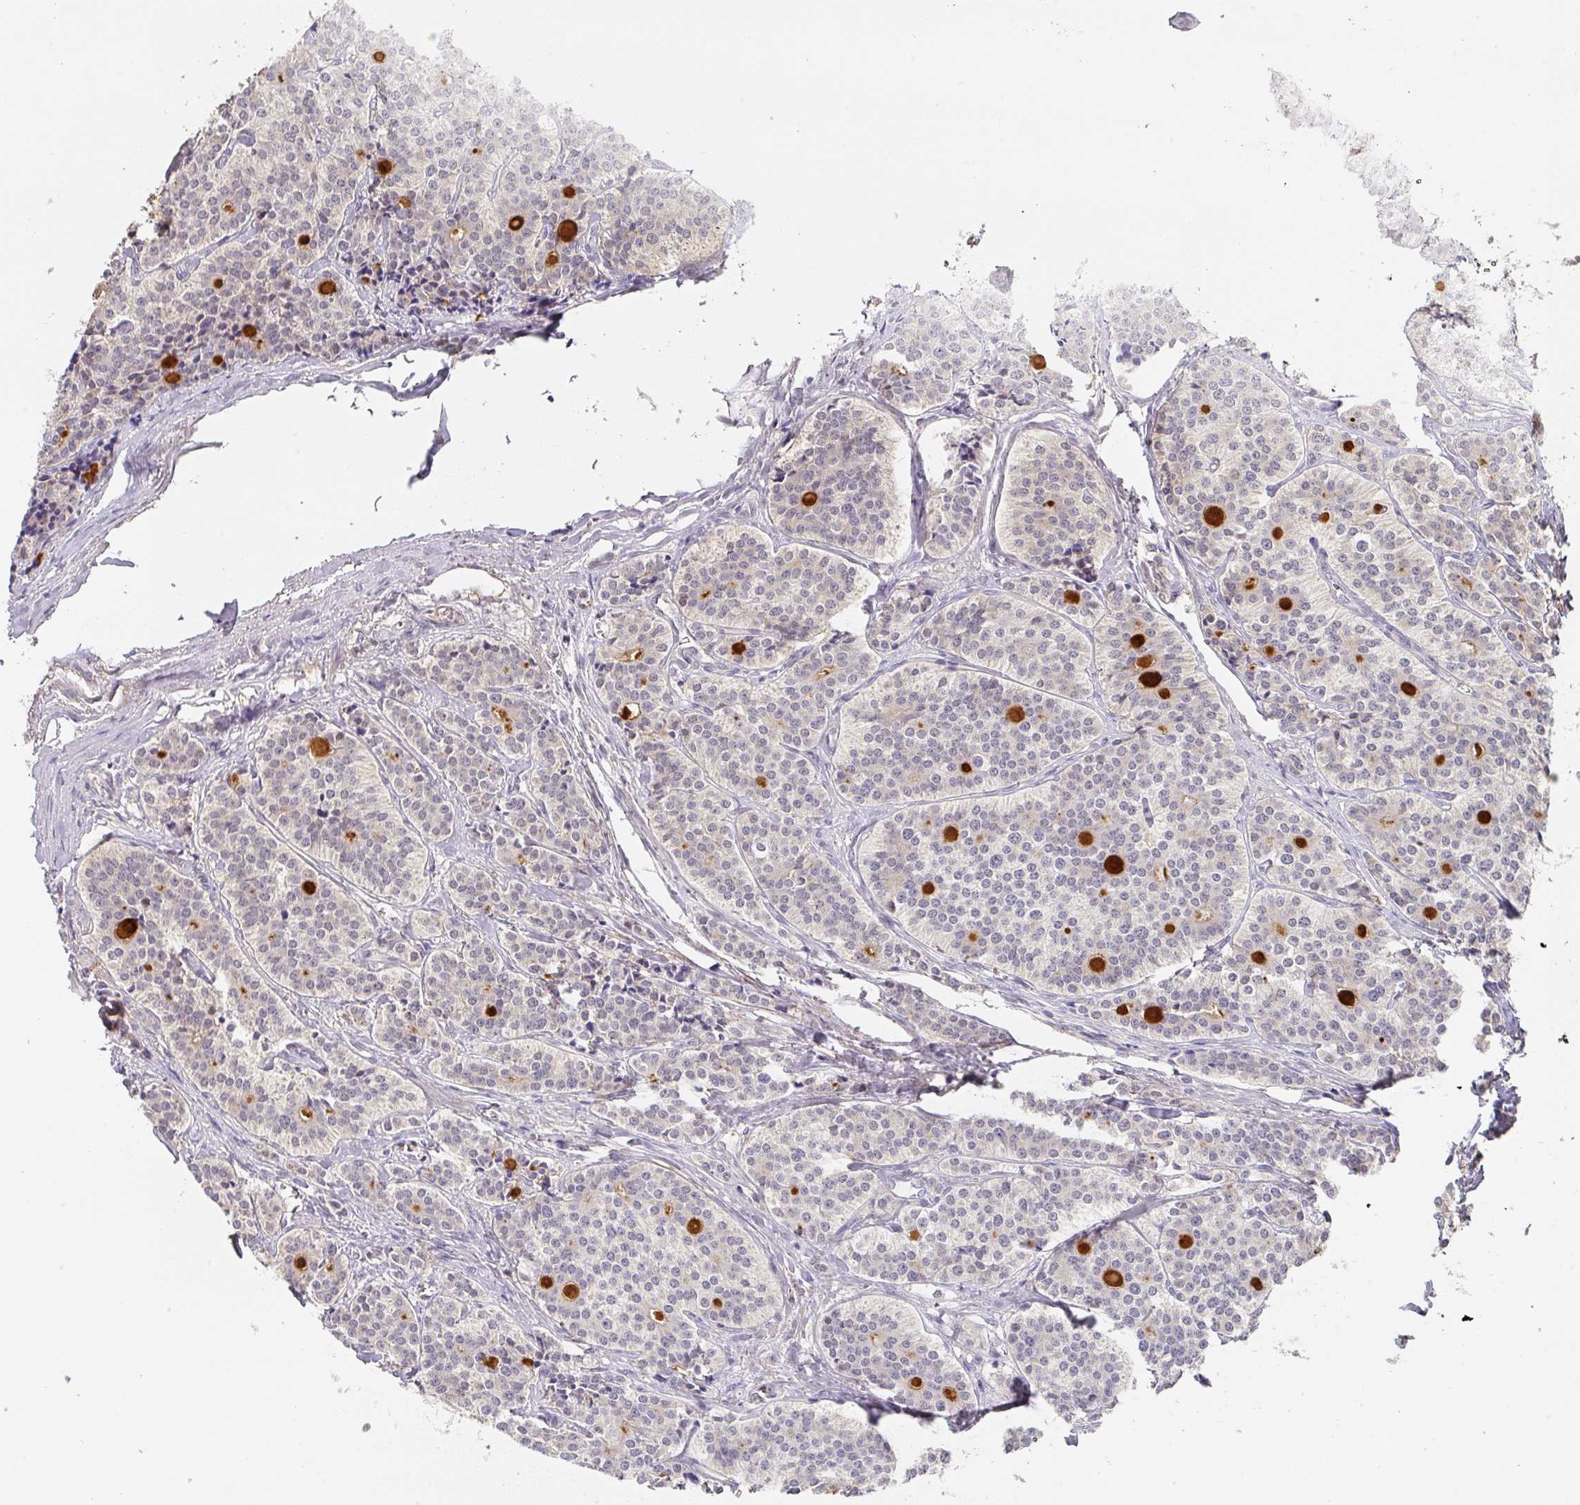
{"staining": {"intensity": "moderate", "quantity": "<25%", "location": "cytoplasmic/membranous"}, "tissue": "carcinoid", "cell_type": "Tumor cells", "image_type": "cancer", "snomed": [{"axis": "morphology", "description": "Carcinoid, malignant, NOS"}, {"axis": "topography", "description": "Small intestine"}], "caption": "DAB (3,3'-diaminobenzidine) immunohistochemical staining of human carcinoid (malignant) shows moderate cytoplasmic/membranous protein expression in approximately <25% of tumor cells.", "gene": "FOXN4", "patient": {"sex": "male", "age": 63}}